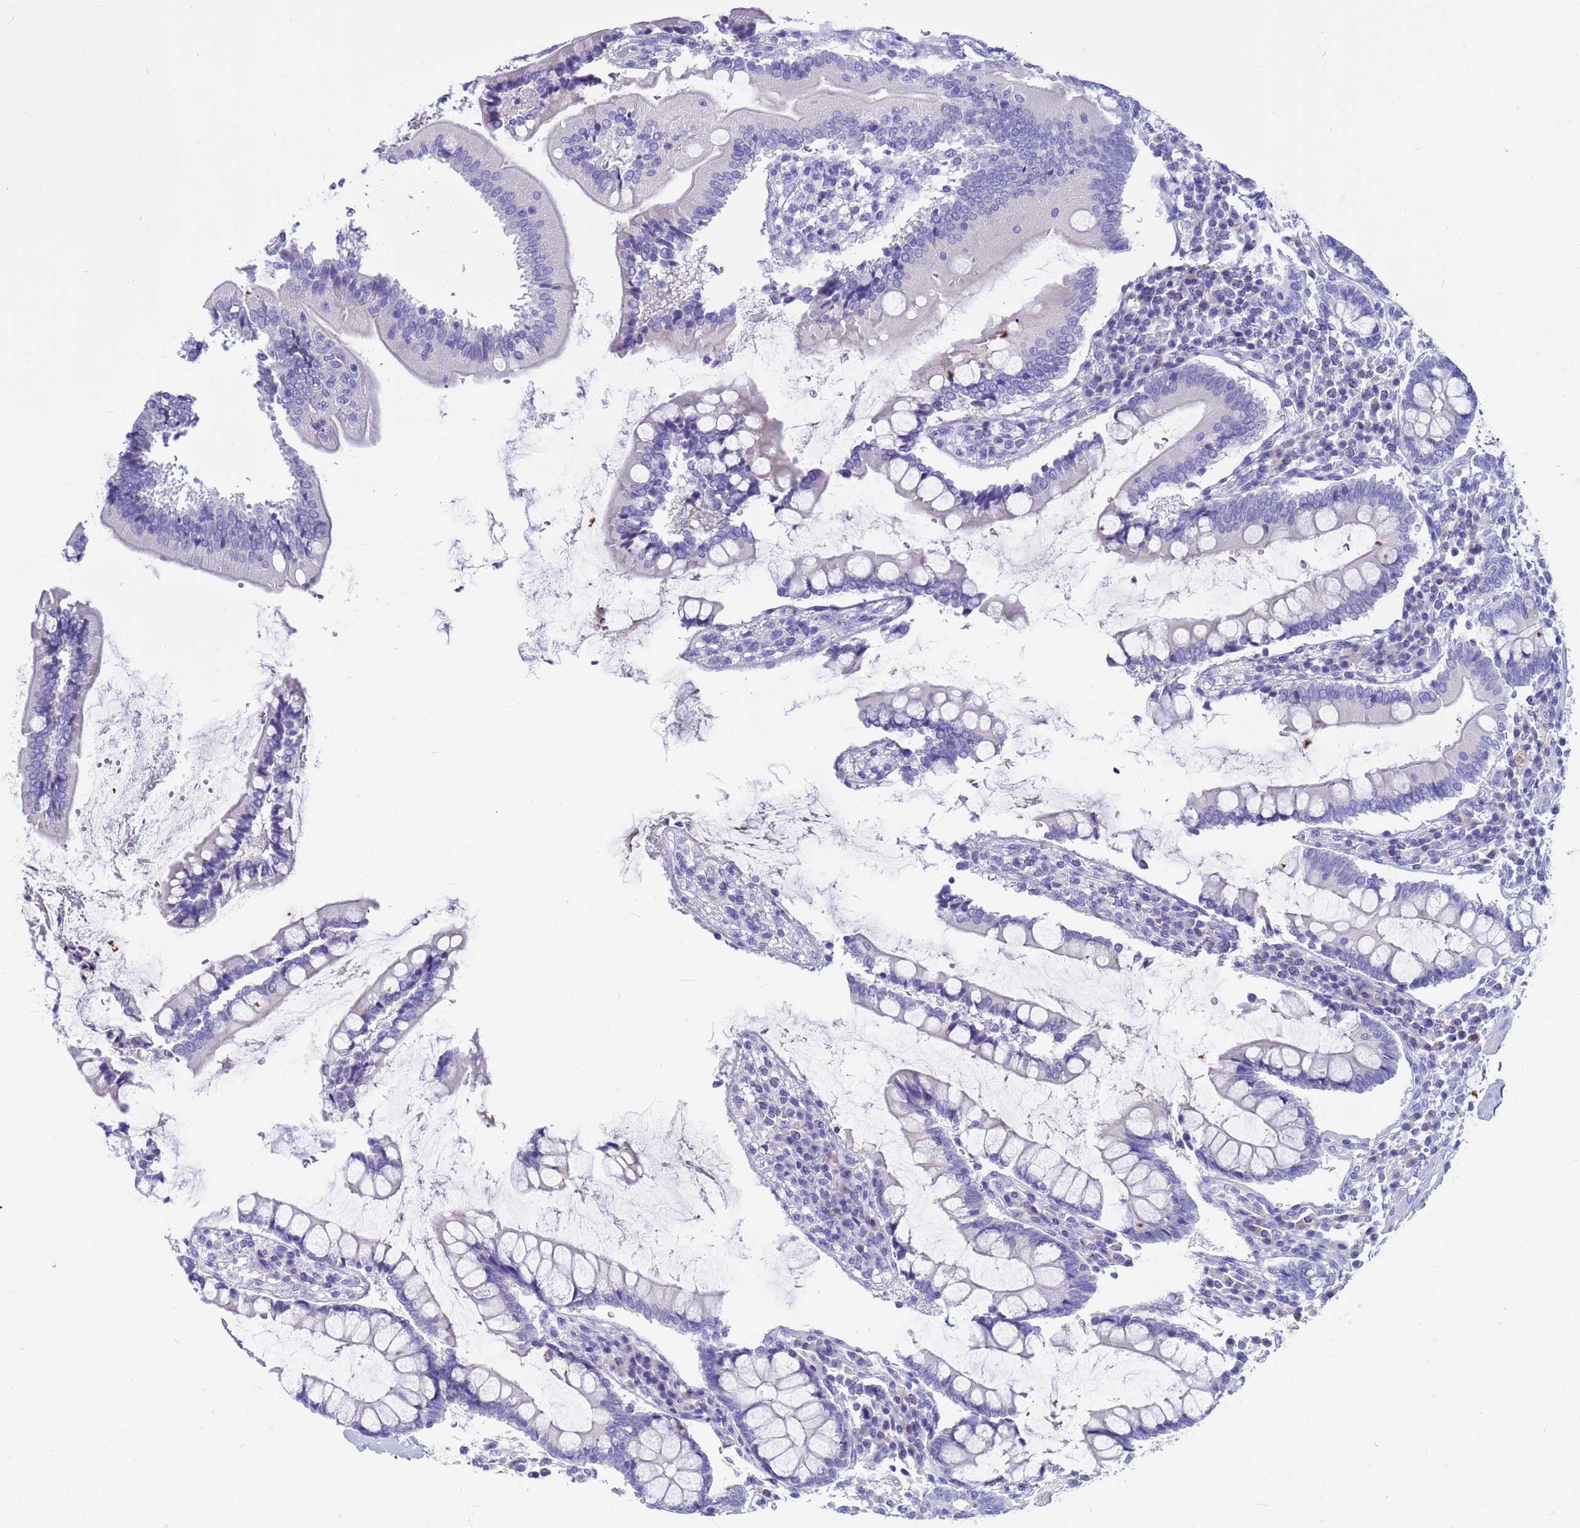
{"staining": {"intensity": "negative", "quantity": "none", "location": "none"}, "tissue": "colon", "cell_type": "Endothelial cells", "image_type": "normal", "snomed": [{"axis": "morphology", "description": "Normal tissue, NOS"}, {"axis": "topography", "description": "Colon"}], "caption": "Immunohistochemistry micrograph of normal colon: colon stained with DAB (3,3'-diaminobenzidine) shows no significant protein expression in endothelial cells.", "gene": "SYCN", "patient": {"sex": "female", "age": 79}}